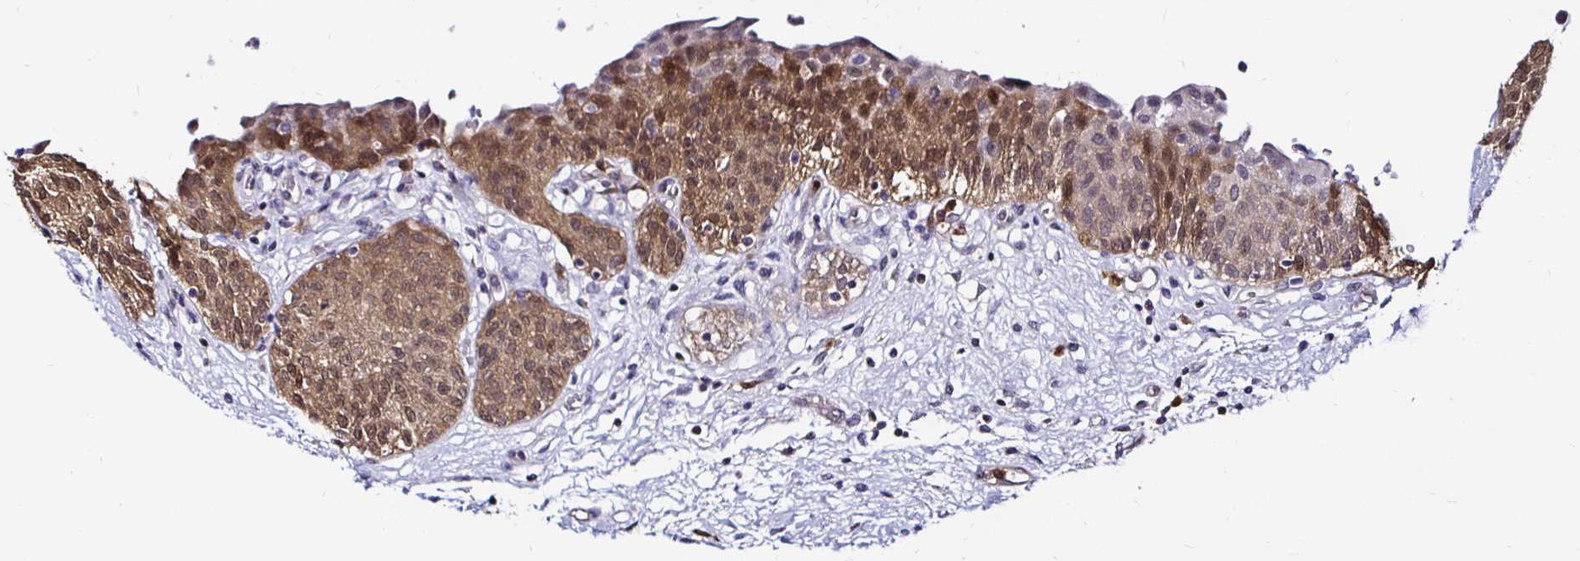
{"staining": {"intensity": "moderate", "quantity": ">75%", "location": "cytoplasmic/membranous,nuclear"}, "tissue": "urinary bladder", "cell_type": "Urothelial cells", "image_type": "normal", "snomed": [{"axis": "morphology", "description": "Normal tissue, NOS"}, {"axis": "topography", "description": "Urinary bladder"}], "caption": "IHC of unremarkable urinary bladder reveals medium levels of moderate cytoplasmic/membranous,nuclear expression in approximately >75% of urothelial cells.", "gene": "TXN", "patient": {"sex": "male", "age": 68}}